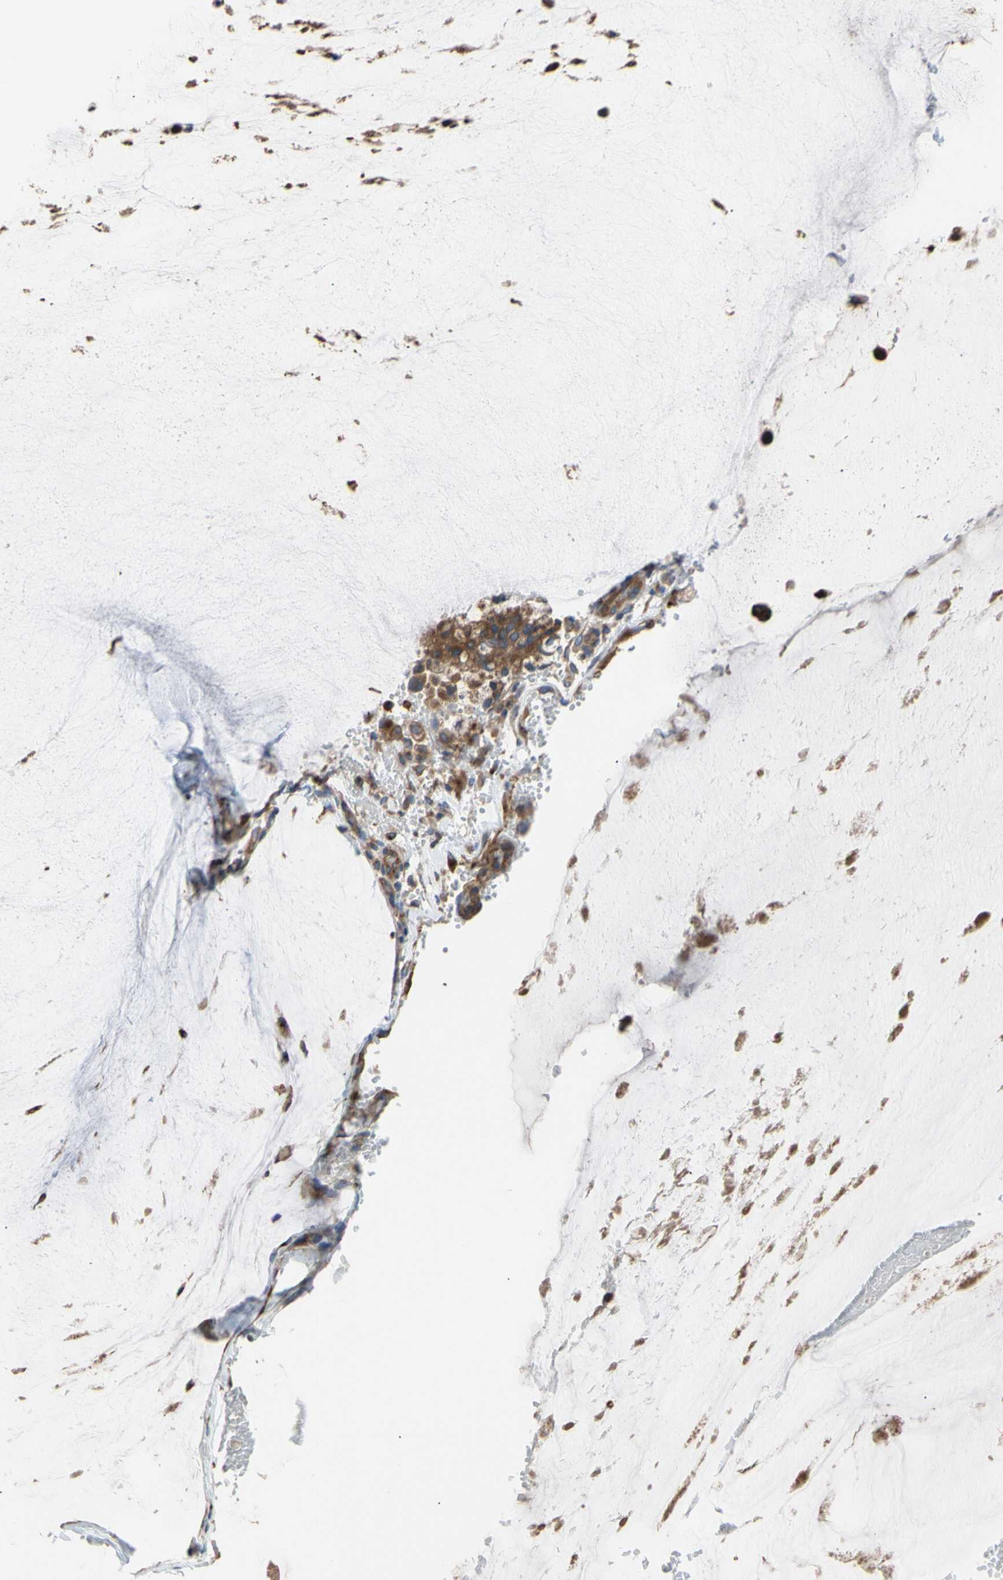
{"staining": {"intensity": "moderate", "quantity": ">75%", "location": "cytoplasmic/membranous"}, "tissue": "ovarian cancer", "cell_type": "Tumor cells", "image_type": "cancer", "snomed": [{"axis": "morphology", "description": "Cystadenocarcinoma, mucinous, NOS"}, {"axis": "topography", "description": "Ovary"}], "caption": "A brown stain labels moderate cytoplasmic/membranous staining of a protein in mucinous cystadenocarcinoma (ovarian) tumor cells.", "gene": "NECTIN3", "patient": {"sex": "female", "age": 39}}